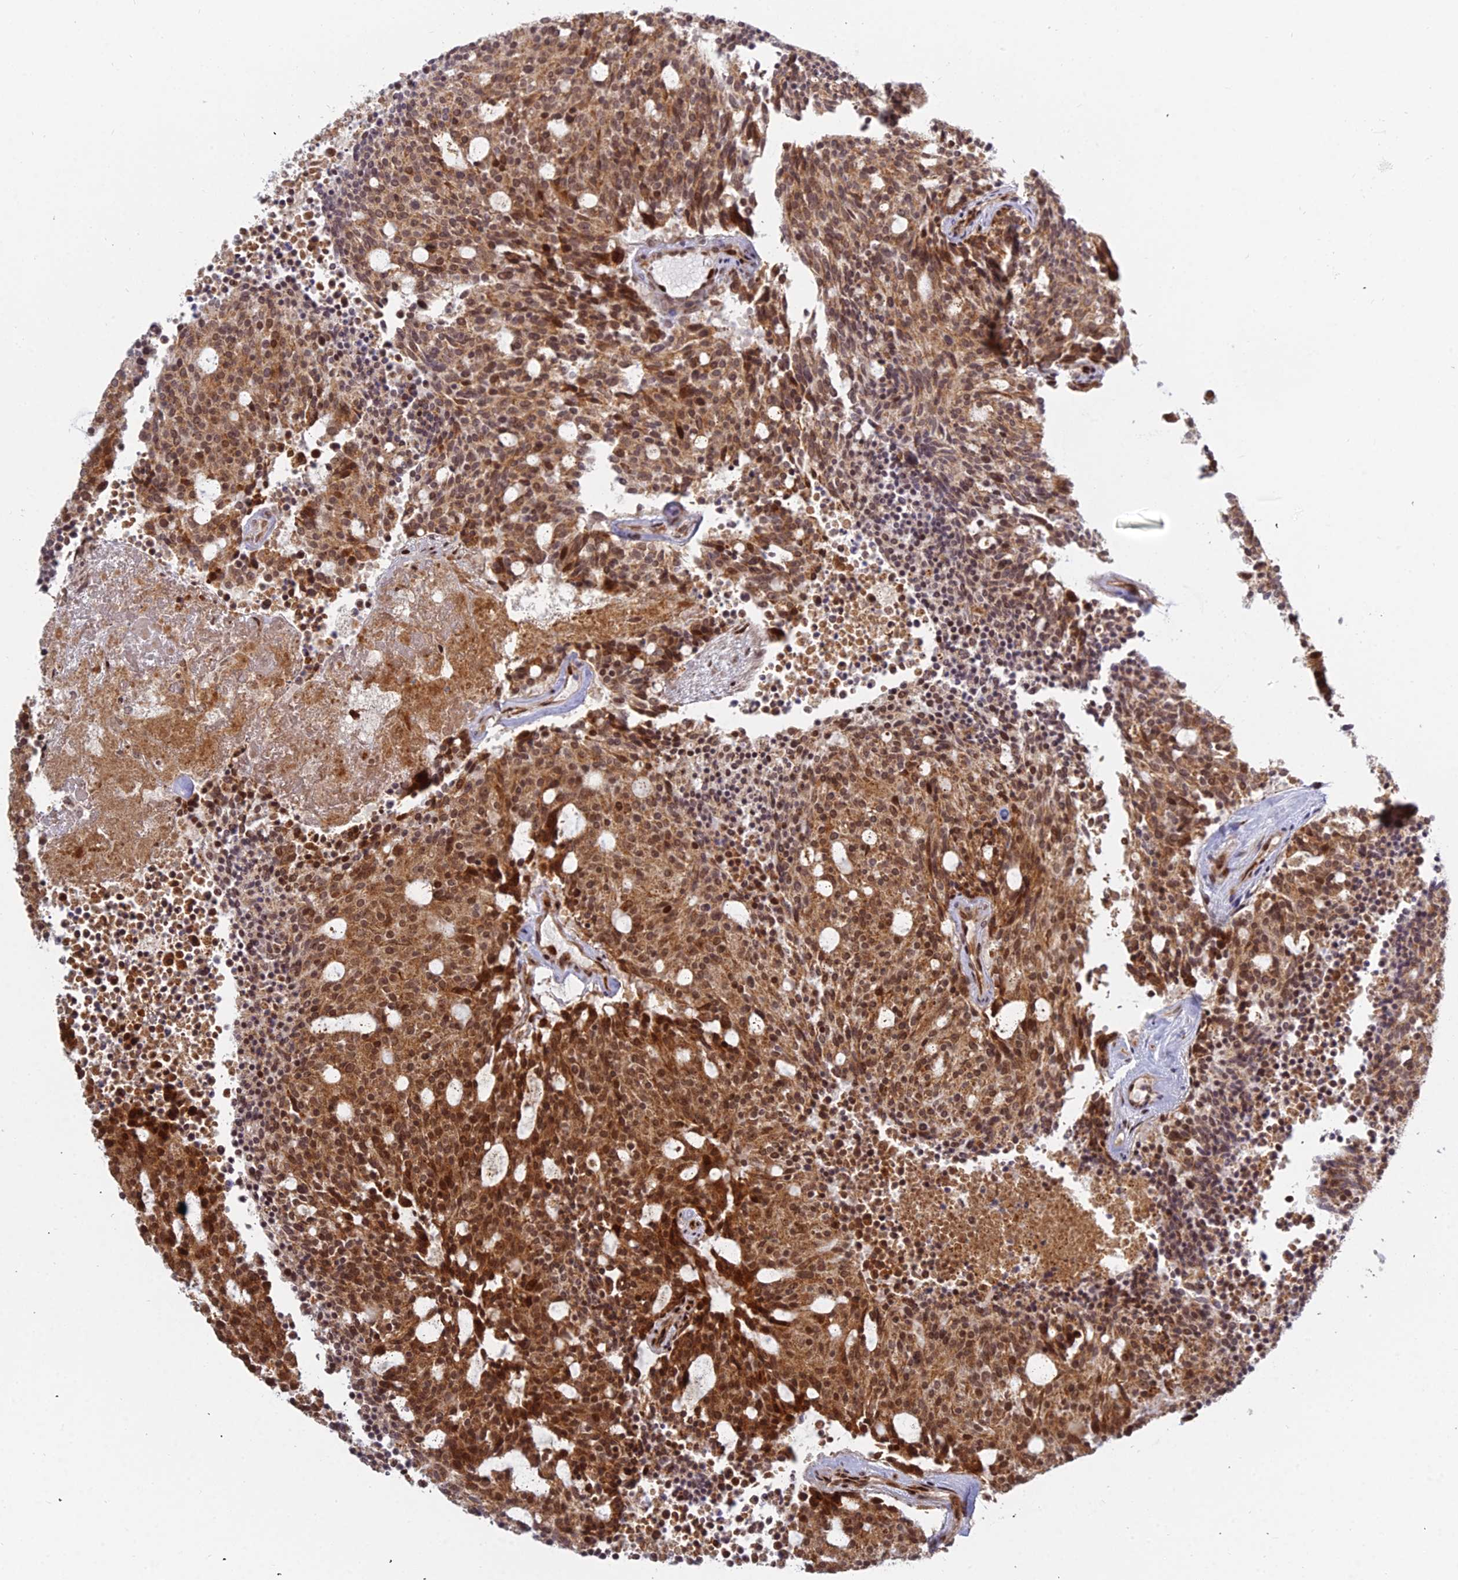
{"staining": {"intensity": "strong", "quantity": ">75%", "location": "cytoplasmic/membranous,nuclear"}, "tissue": "carcinoid", "cell_type": "Tumor cells", "image_type": "cancer", "snomed": [{"axis": "morphology", "description": "Carcinoid, malignant, NOS"}, {"axis": "topography", "description": "Pancreas"}], "caption": "An image of human carcinoid stained for a protein reveals strong cytoplasmic/membranous and nuclear brown staining in tumor cells.", "gene": "ABCA2", "patient": {"sex": "female", "age": 54}}